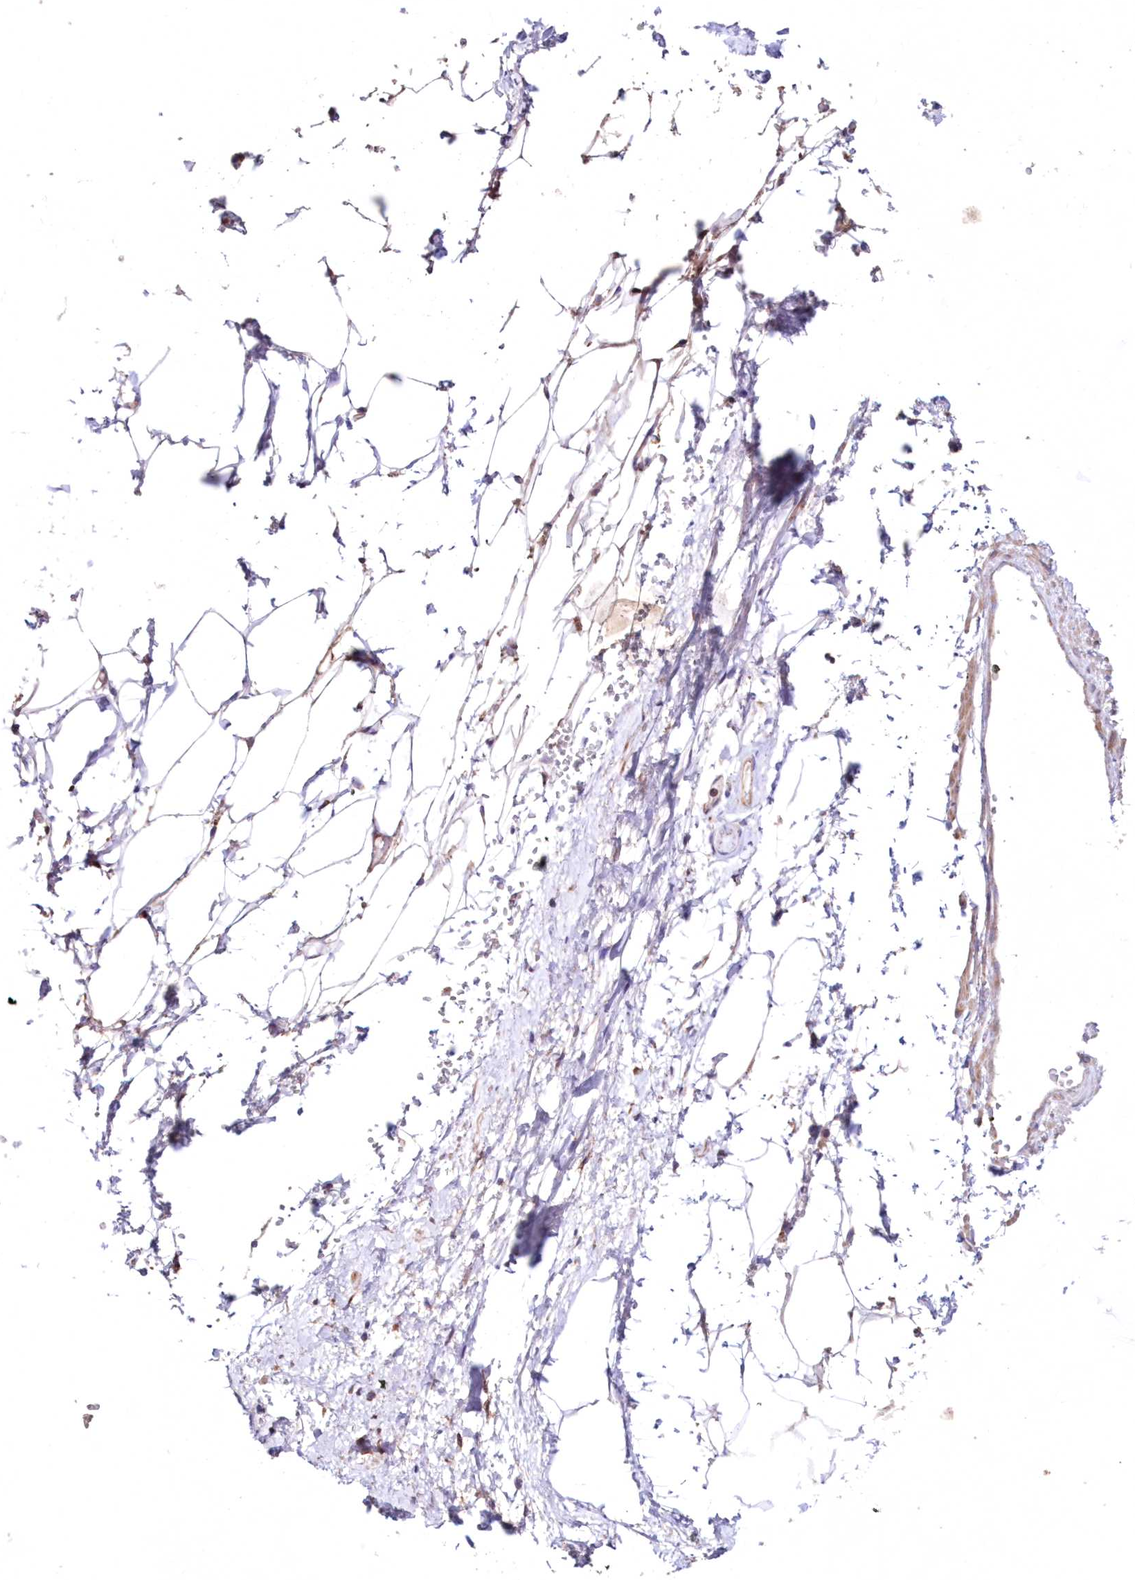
{"staining": {"intensity": "moderate", "quantity": "25%-75%", "location": "cytoplasmic/membranous"}, "tissue": "adipose tissue", "cell_type": "Adipocytes", "image_type": "normal", "snomed": [{"axis": "morphology", "description": "Normal tissue, NOS"}, {"axis": "morphology", "description": "Adenocarcinoma, Low grade"}, {"axis": "topography", "description": "Prostate"}, {"axis": "topography", "description": "Peripheral nerve tissue"}], "caption": "Brown immunohistochemical staining in normal human adipose tissue displays moderate cytoplasmic/membranous expression in about 25%-75% of adipocytes. The protein of interest is stained brown, and the nuclei are stained in blue (DAB IHC with brightfield microscopy, high magnification).", "gene": "HADHB", "patient": {"sex": "male", "age": 63}}